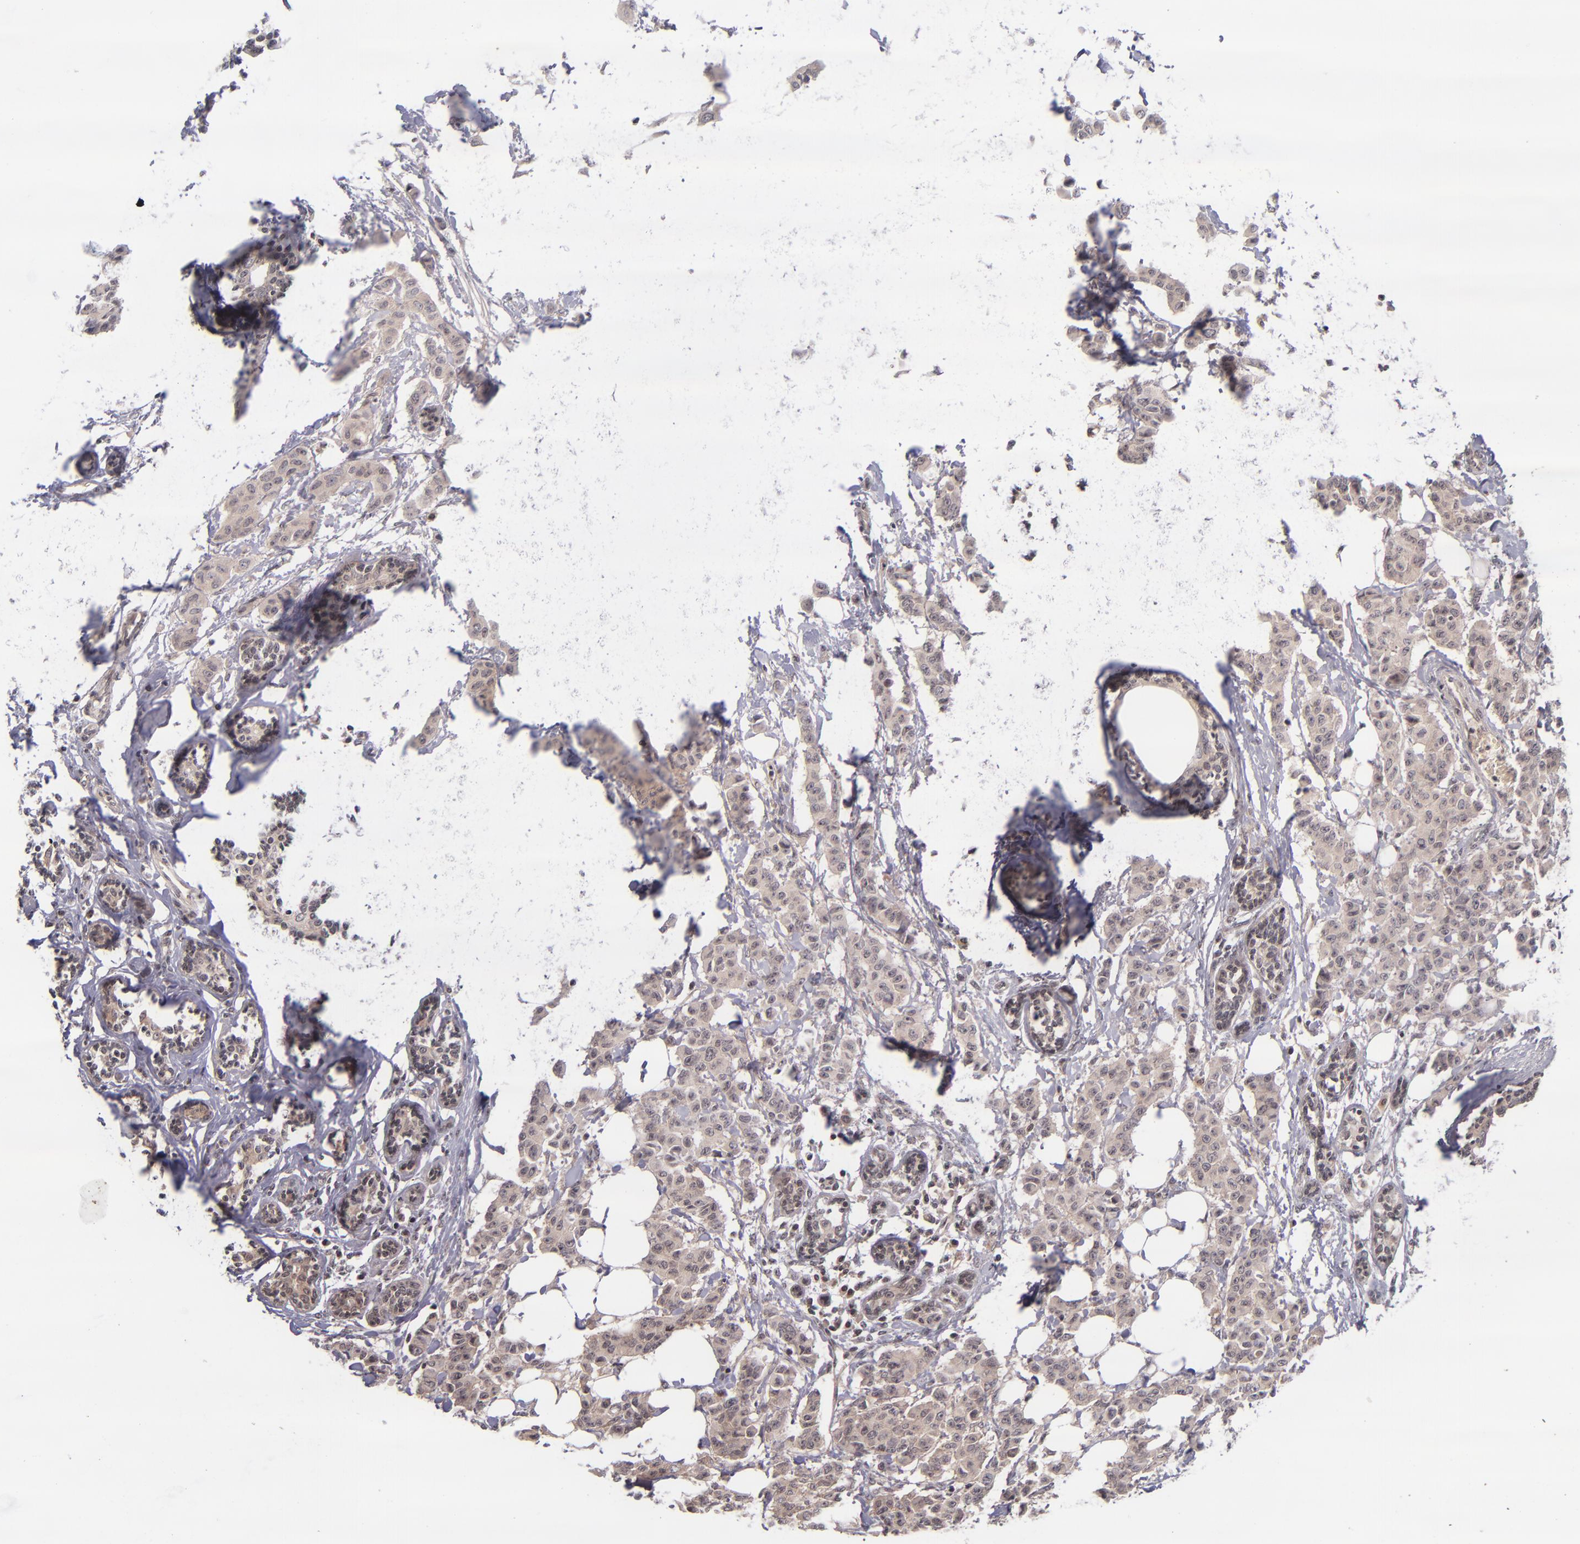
{"staining": {"intensity": "moderate", "quantity": ">75%", "location": "cytoplasmic/membranous"}, "tissue": "breast cancer", "cell_type": "Tumor cells", "image_type": "cancer", "snomed": [{"axis": "morphology", "description": "Duct carcinoma"}, {"axis": "topography", "description": "Breast"}], "caption": "The image displays a brown stain indicating the presence of a protein in the cytoplasmic/membranous of tumor cells in breast cancer.", "gene": "TSC2", "patient": {"sex": "female", "age": 40}}